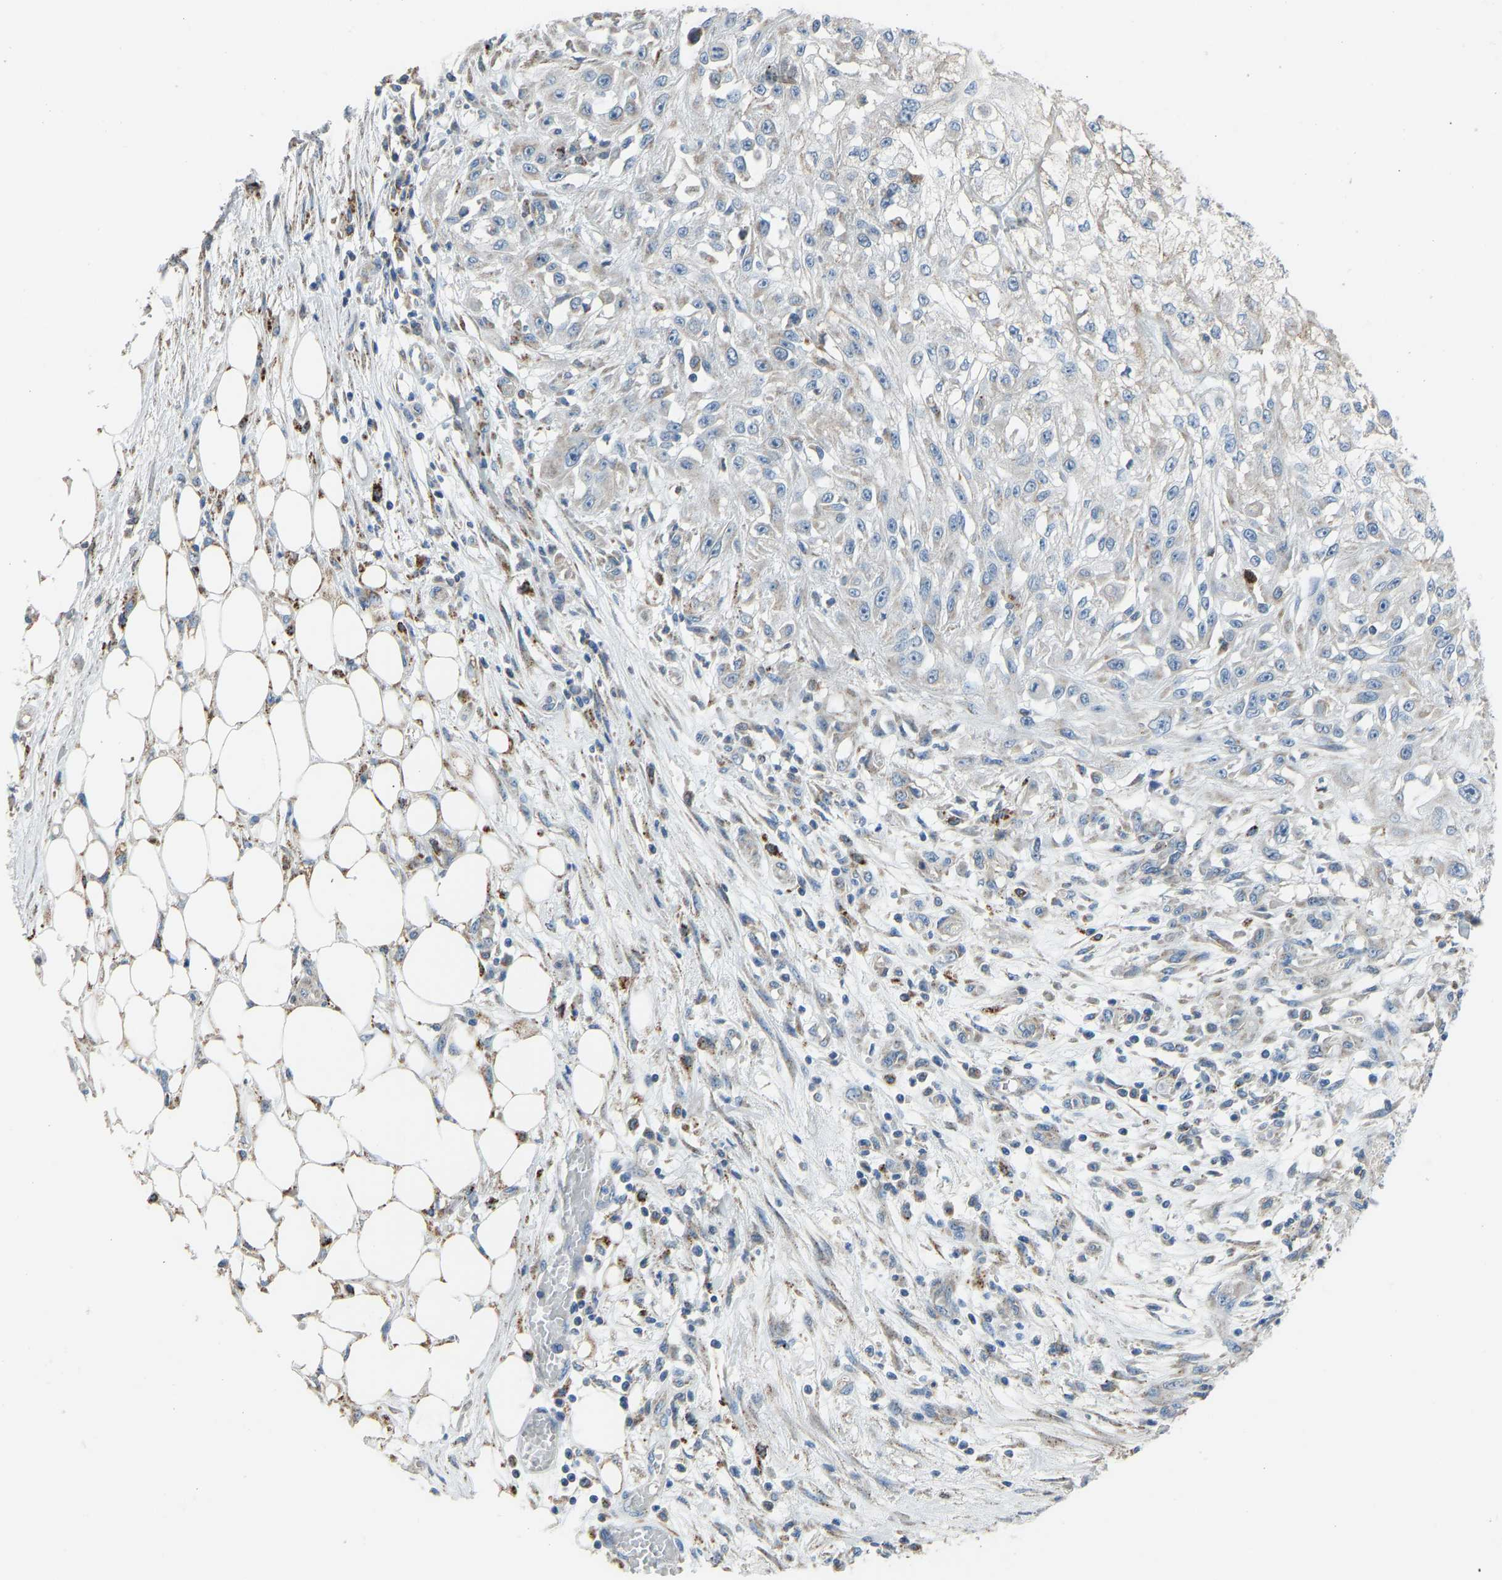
{"staining": {"intensity": "weak", "quantity": "25%-75%", "location": "cytoplasmic/membranous"}, "tissue": "skin cancer", "cell_type": "Tumor cells", "image_type": "cancer", "snomed": [{"axis": "morphology", "description": "Squamous cell carcinoma, NOS"}, {"axis": "morphology", "description": "Squamous cell carcinoma, metastatic, NOS"}, {"axis": "topography", "description": "Skin"}, {"axis": "topography", "description": "Lymph node"}], "caption": "Immunohistochemistry (DAB (3,3'-diaminobenzidine)) staining of skin cancer shows weak cytoplasmic/membranous protein positivity in about 25%-75% of tumor cells.", "gene": "SMIM20", "patient": {"sex": "male", "age": 75}}